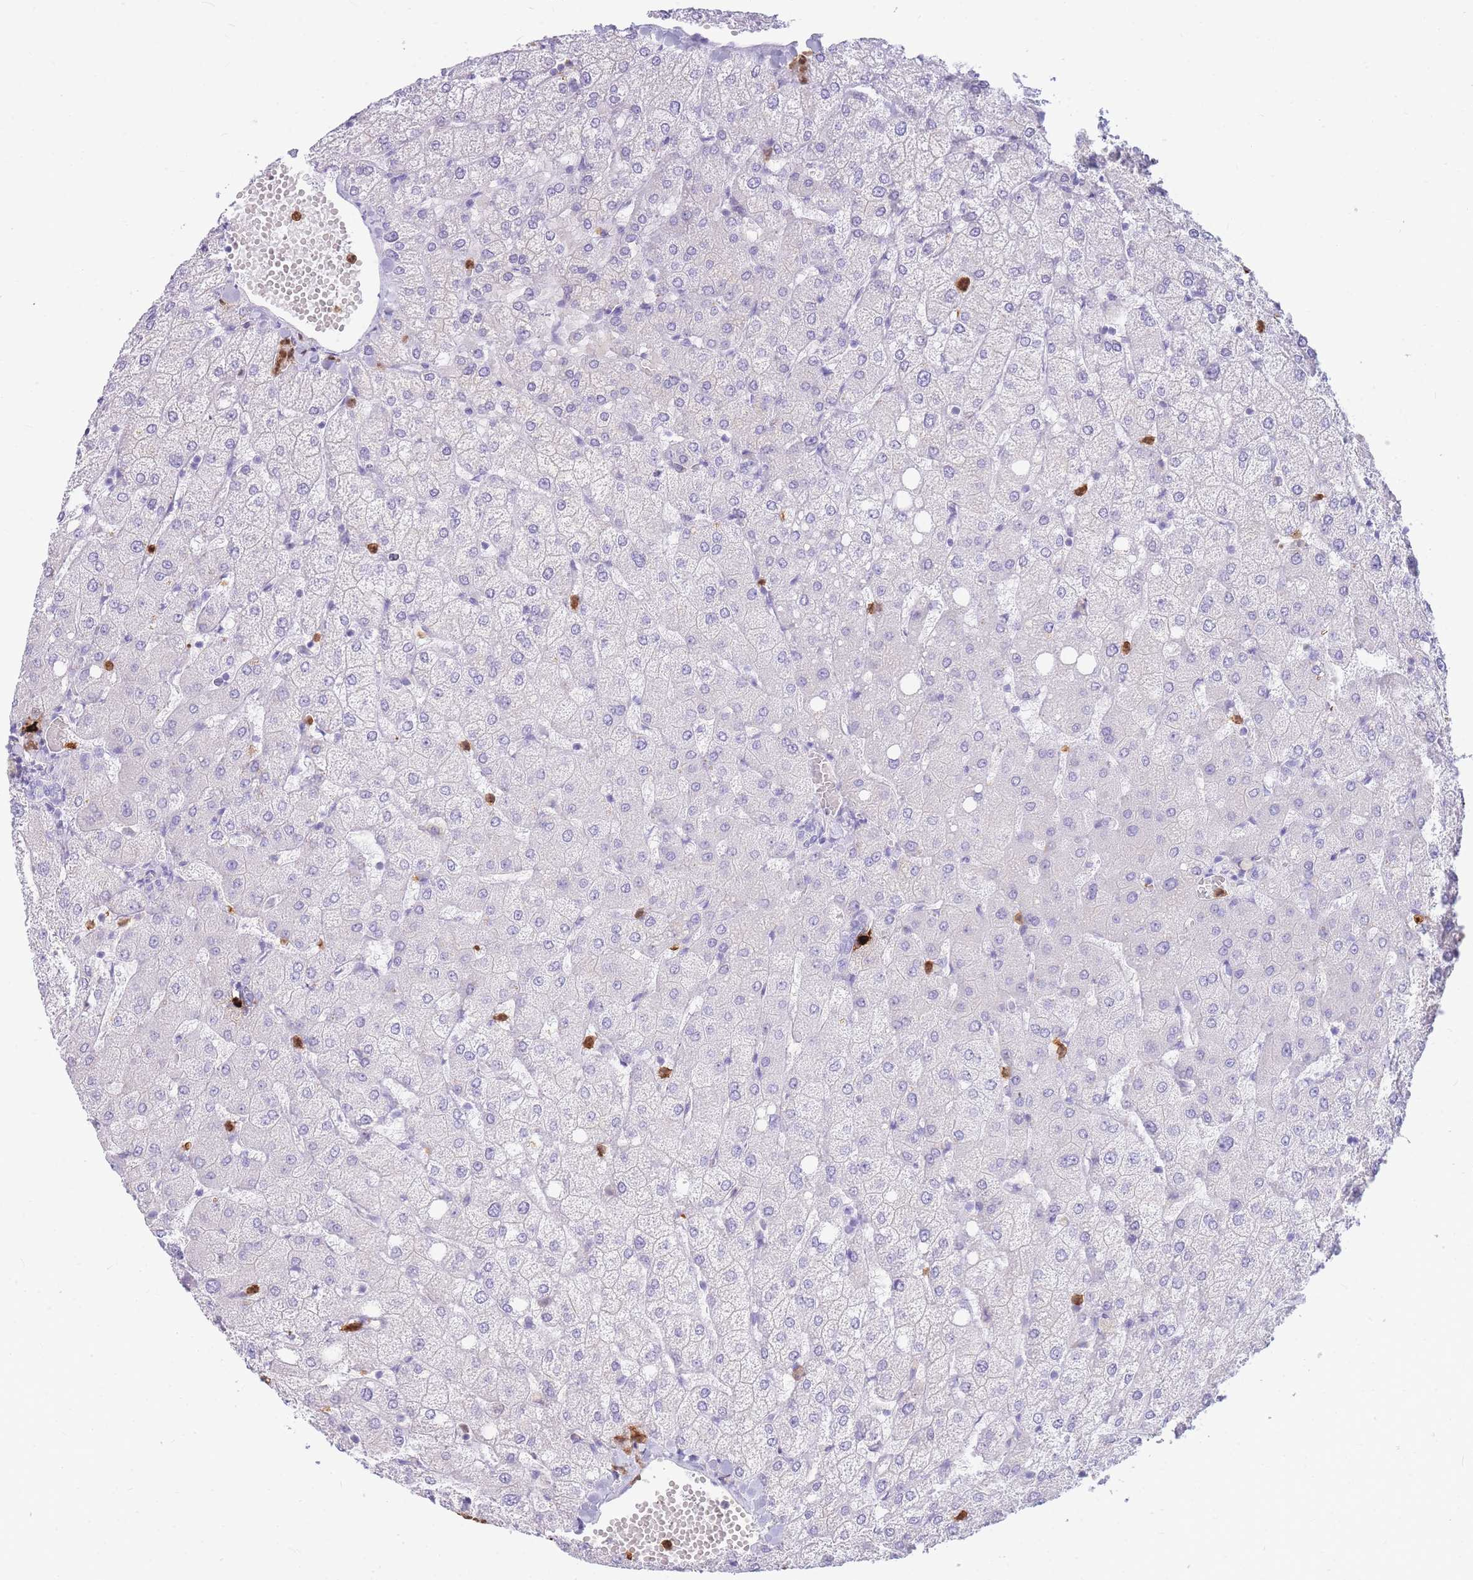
{"staining": {"intensity": "negative", "quantity": "none", "location": "none"}, "tissue": "liver", "cell_type": "Cholangiocytes", "image_type": "normal", "snomed": [{"axis": "morphology", "description": "Normal tissue, NOS"}, {"axis": "topography", "description": "Liver"}], "caption": "This is an IHC histopathology image of unremarkable liver. There is no staining in cholangiocytes.", "gene": "TPSAB1", "patient": {"sex": "female", "age": 54}}